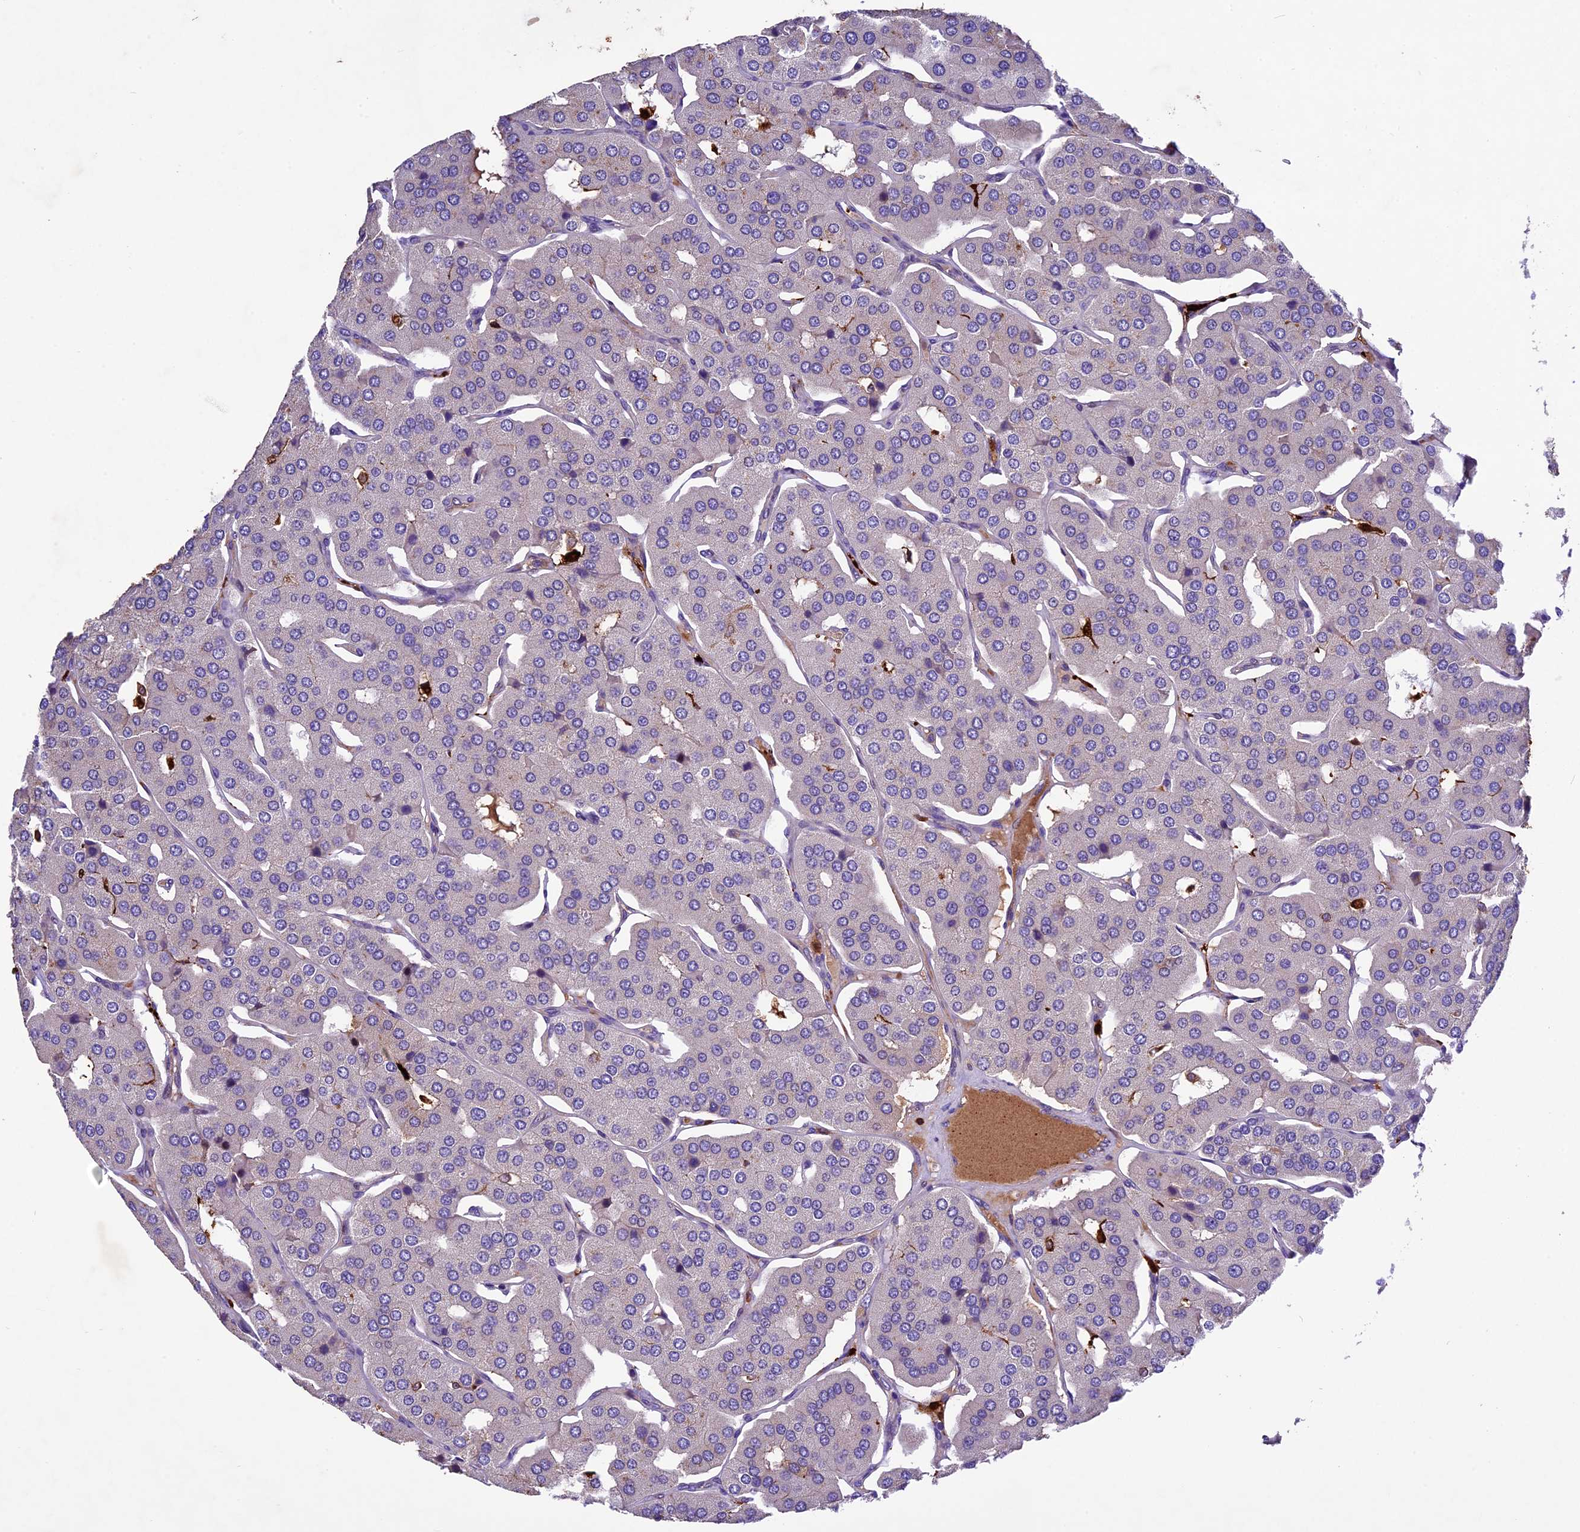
{"staining": {"intensity": "negative", "quantity": "none", "location": "none"}, "tissue": "parathyroid gland", "cell_type": "Glandular cells", "image_type": "normal", "snomed": [{"axis": "morphology", "description": "Normal tissue, NOS"}, {"axis": "morphology", "description": "Adenoma, NOS"}, {"axis": "topography", "description": "Parathyroid gland"}], "caption": "IHC image of benign parathyroid gland stained for a protein (brown), which reveals no expression in glandular cells. (DAB (3,3'-diaminobenzidine) immunohistochemistry with hematoxylin counter stain).", "gene": "CILP2", "patient": {"sex": "female", "age": 86}}